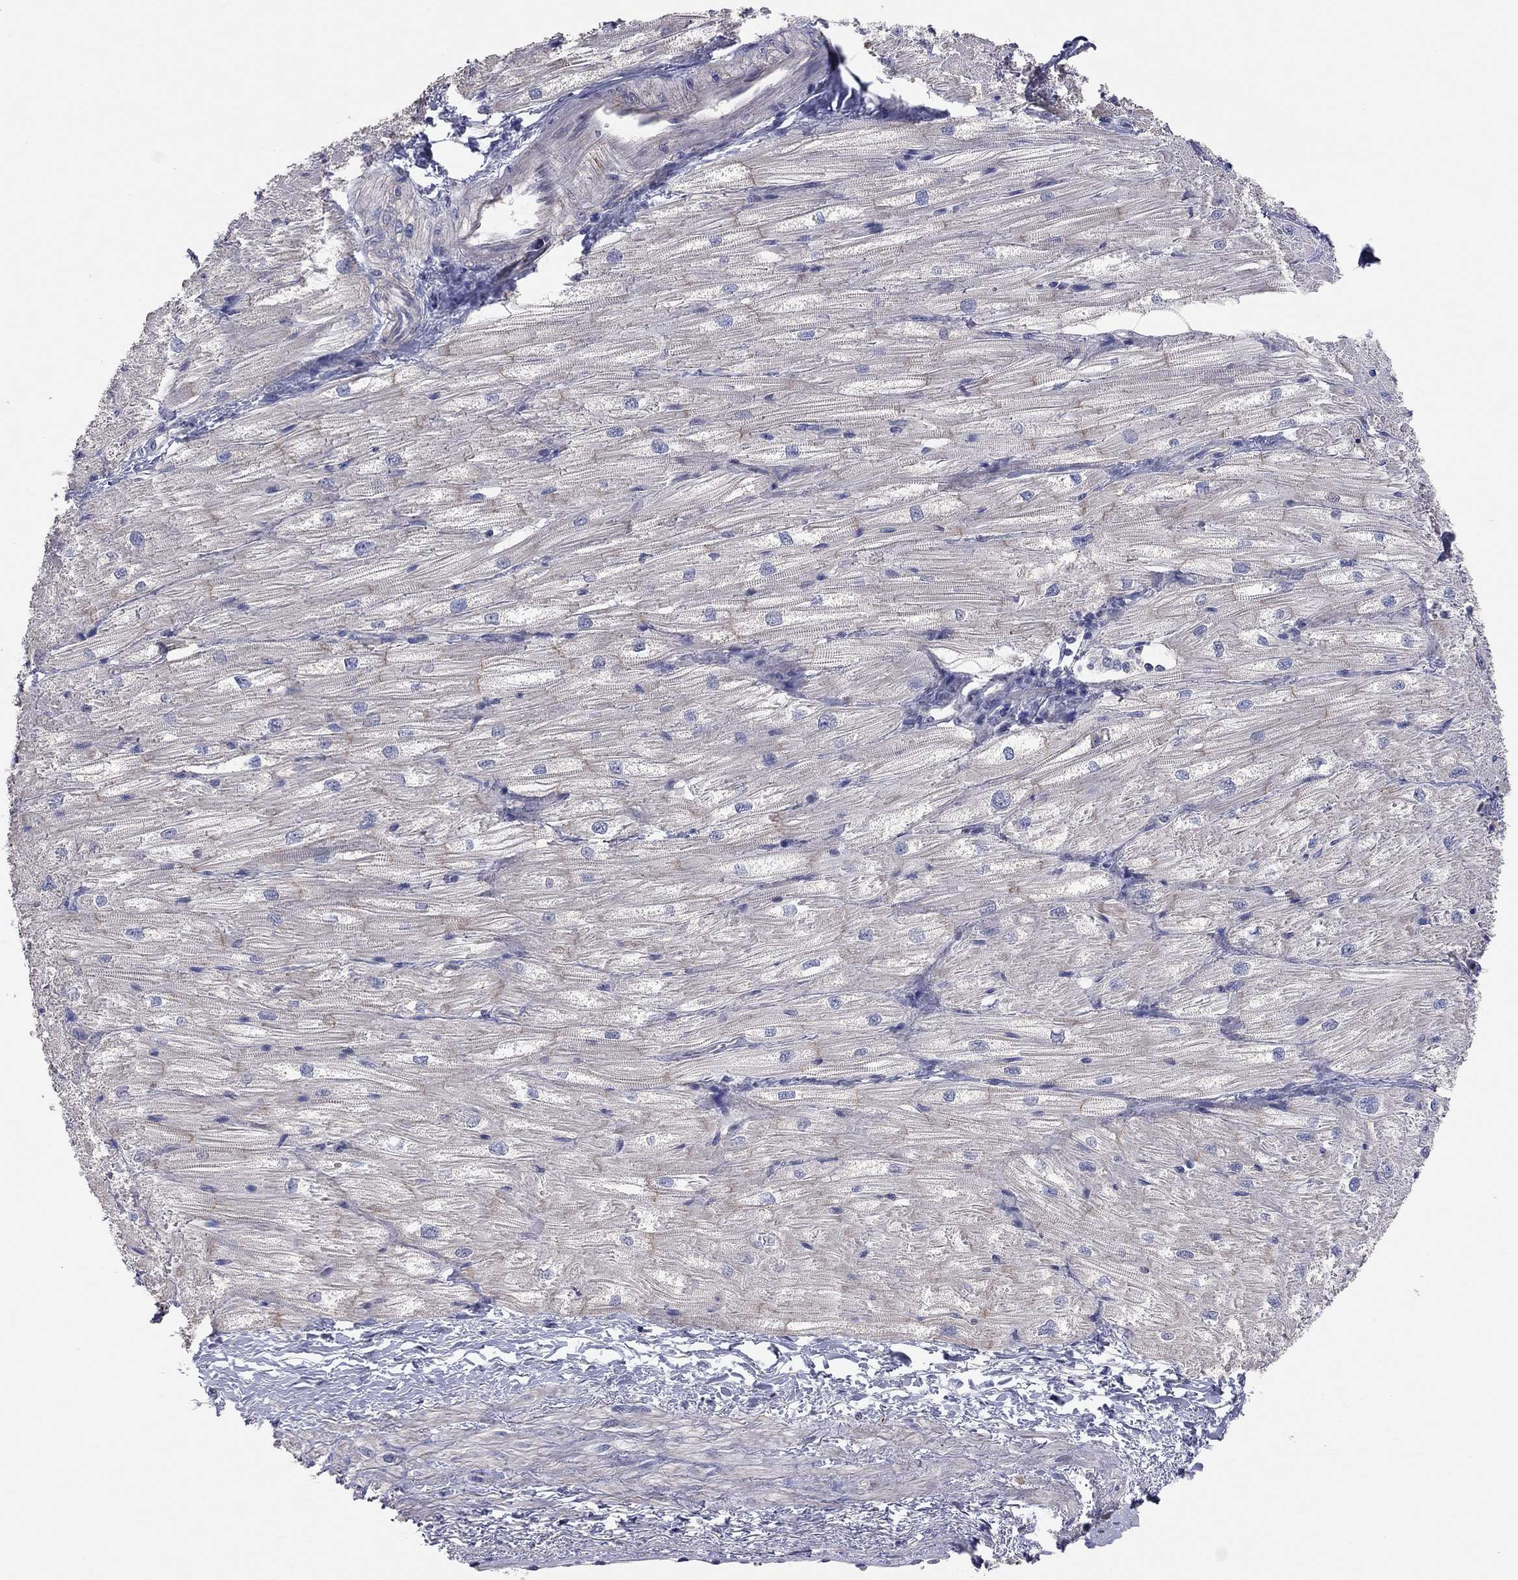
{"staining": {"intensity": "negative", "quantity": "none", "location": "none"}, "tissue": "heart muscle", "cell_type": "Cardiomyocytes", "image_type": "normal", "snomed": [{"axis": "morphology", "description": "Normal tissue, NOS"}, {"axis": "topography", "description": "Heart"}], "caption": "Heart muscle was stained to show a protein in brown. There is no significant expression in cardiomyocytes. (Stains: DAB (3,3'-diaminobenzidine) immunohistochemistry (IHC) with hematoxylin counter stain, Microscopy: brightfield microscopy at high magnification).", "gene": "KCNB1", "patient": {"sex": "male", "age": 57}}